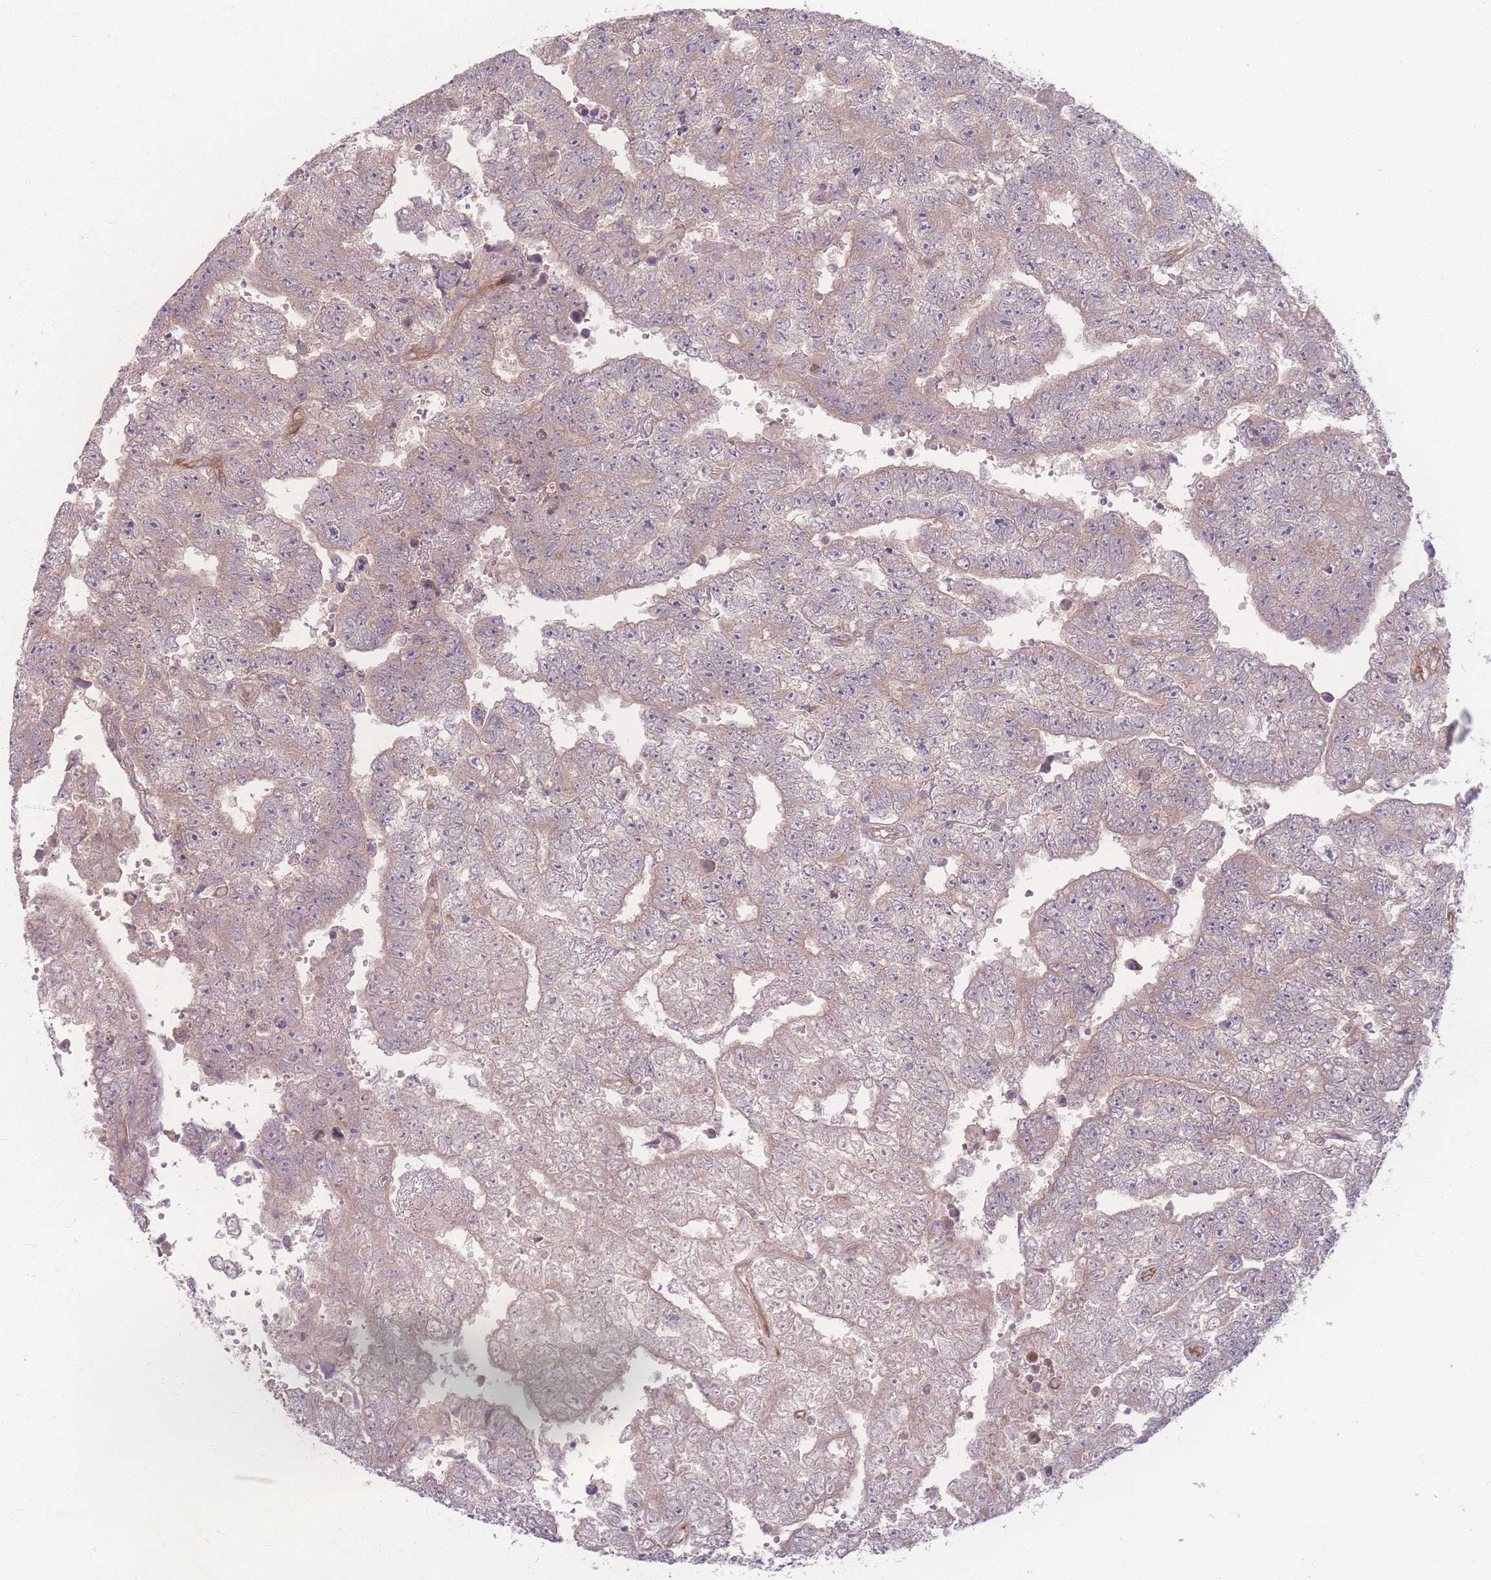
{"staining": {"intensity": "negative", "quantity": "none", "location": "none"}, "tissue": "testis cancer", "cell_type": "Tumor cells", "image_type": "cancer", "snomed": [{"axis": "morphology", "description": "Carcinoma, Embryonal, NOS"}, {"axis": "topography", "description": "Testis"}], "caption": "Immunohistochemistry photomicrograph of neoplastic tissue: testis cancer stained with DAB shows no significant protein staining in tumor cells.", "gene": "INSR", "patient": {"sex": "male", "age": 25}}